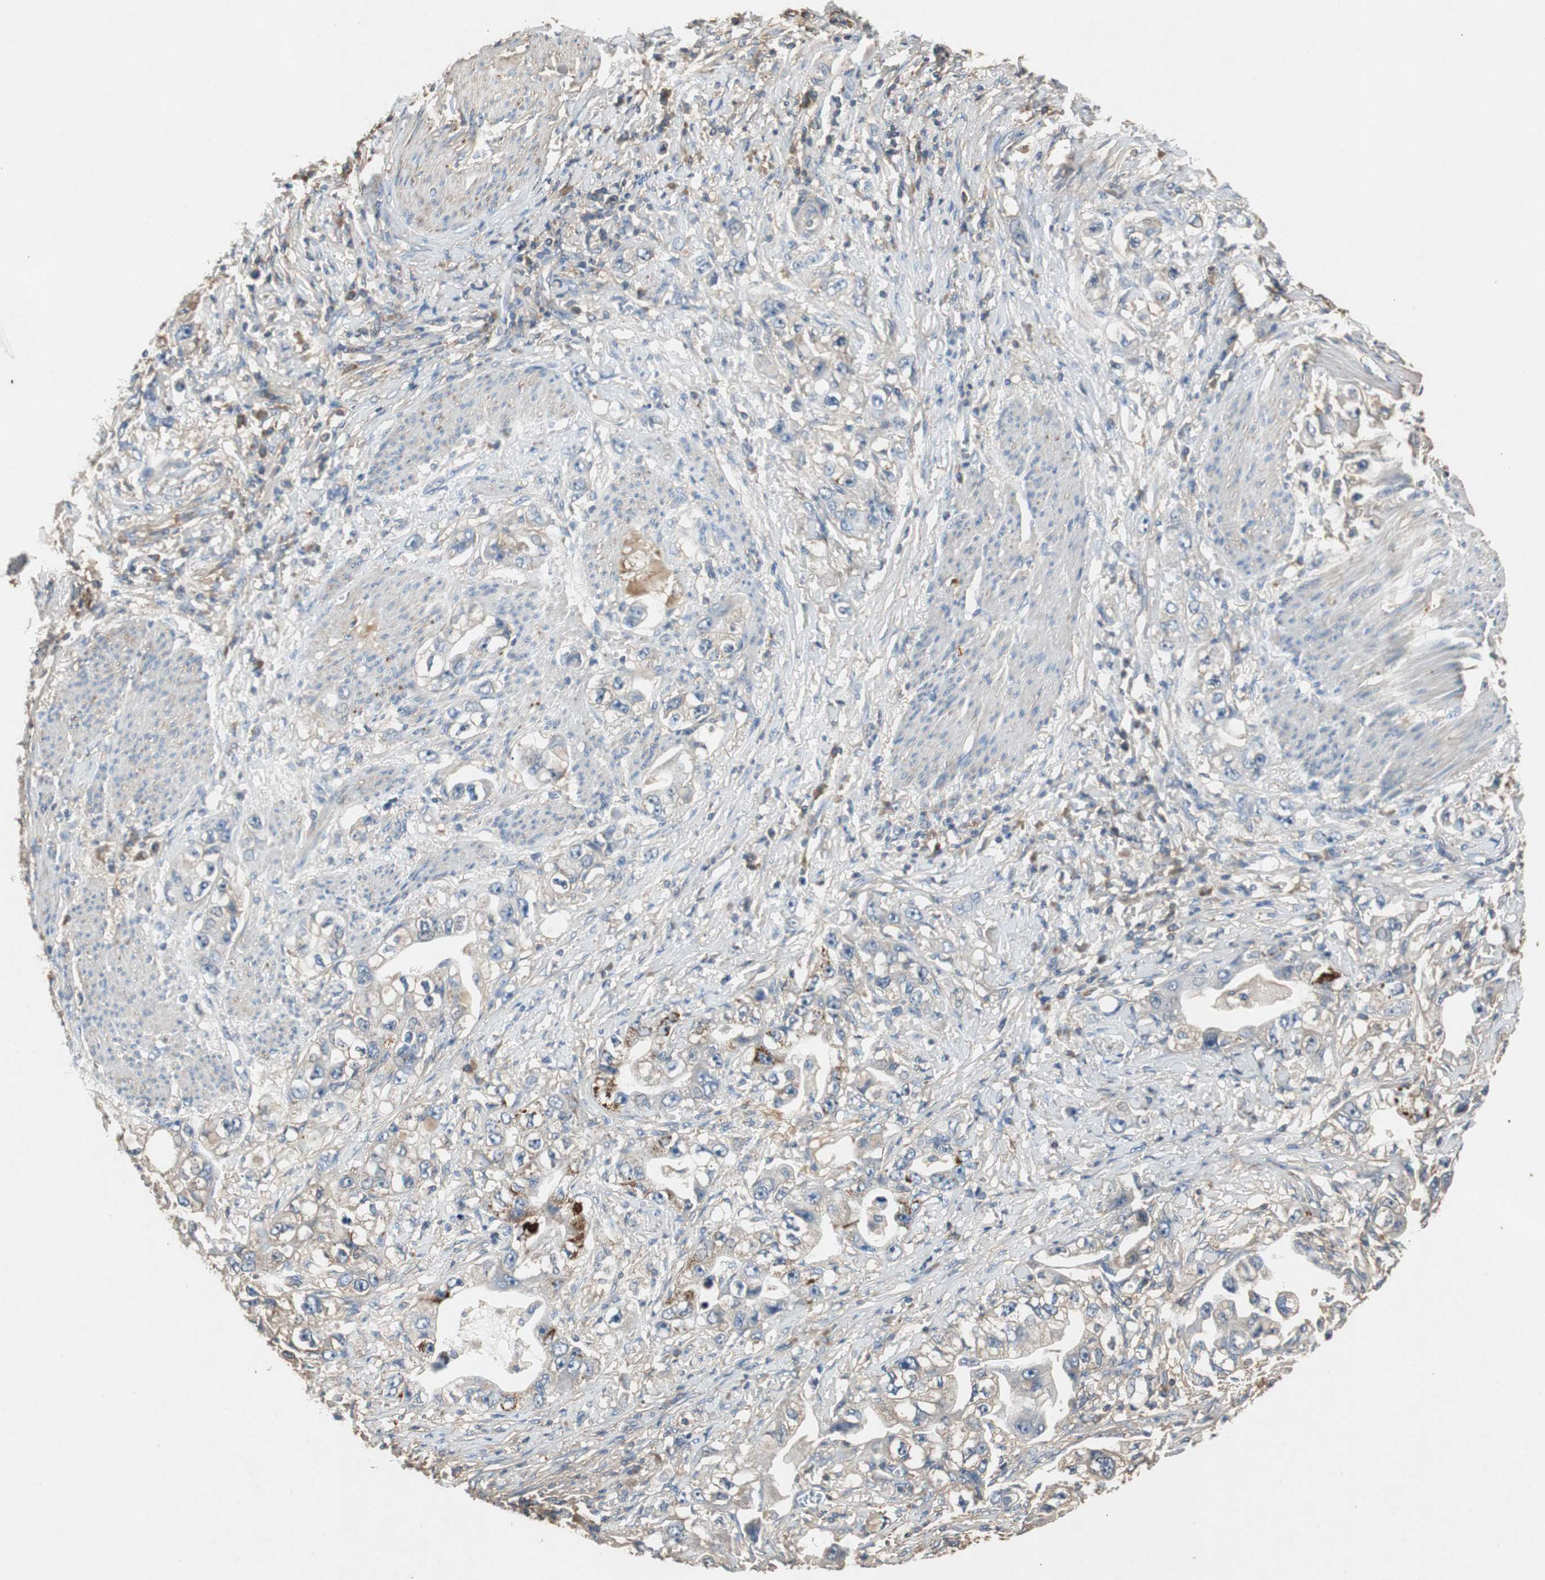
{"staining": {"intensity": "weak", "quantity": "25%-75%", "location": "cytoplasmic/membranous"}, "tissue": "stomach cancer", "cell_type": "Tumor cells", "image_type": "cancer", "snomed": [{"axis": "morphology", "description": "Adenocarcinoma, NOS"}, {"axis": "topography", "description": "Stomach, lower"}], "caption": "Brown immunohistochemical staining in stomach cancer displays weak cytoplasmic/membranous positivity in about 25%-75% of tumor cells. (Brightfield microscopy of DAB IHC at high magnification).", "gene": "TNFRSF14", "patient": {"sex": "female", "age": 93}}